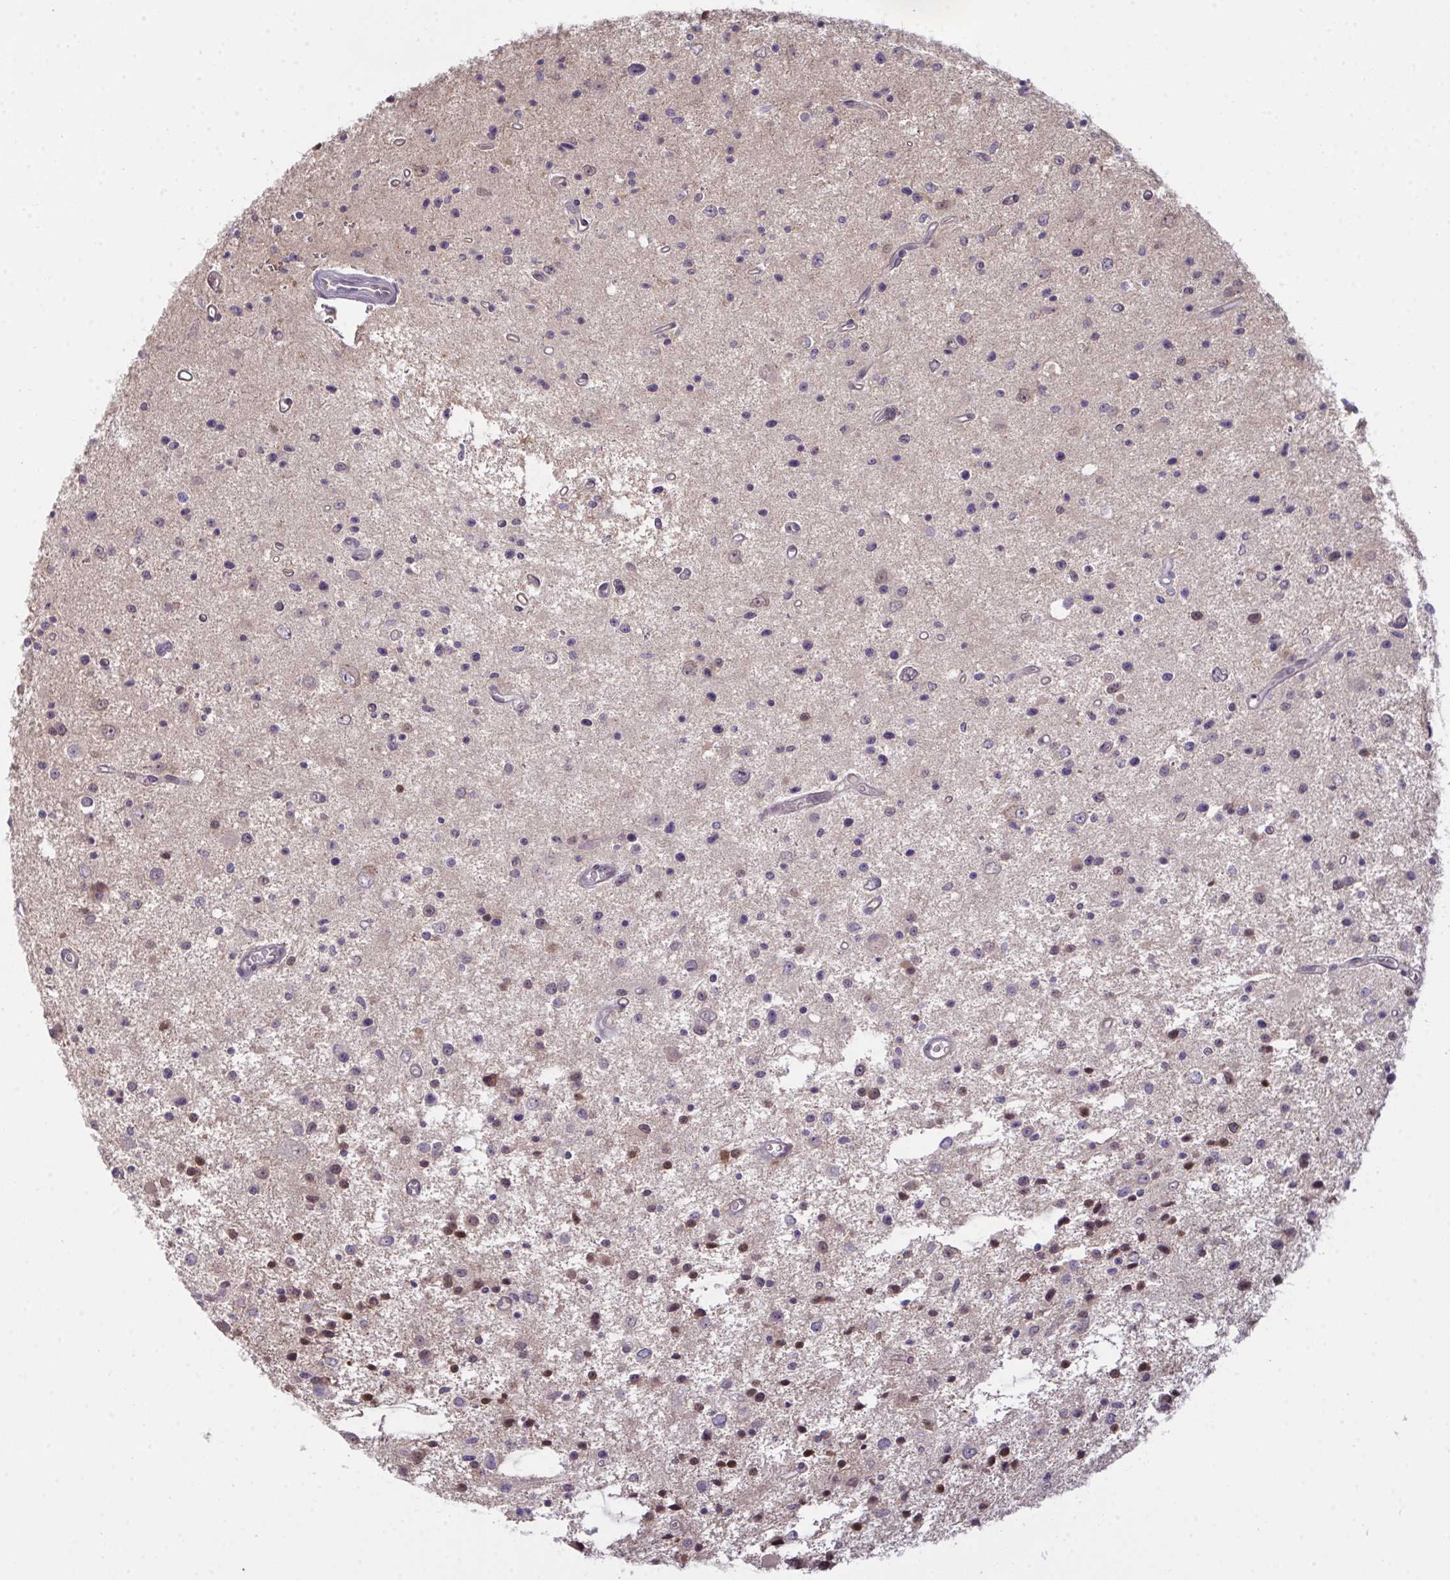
{"staining": {"intensity": "moderate", "quantity": "25%-75%", "location": "nuclear"}, "tissue": "glioma", "cell_type": "Tumor cells", "image_type": "cancer", "snomed": [{"axis": "morphology", "description": "Glioma, malignant, Low grade"}, {"axis": "topography", "description": "Brain"}], "caption": "About 25%-75% of tumor cells in human malignant glioma (low-grade) display moderate nuclear protein expression as visualized by brown immunohistochemical staining.", "gene": "SETD7", "patient": {"sex": "male", "age": 43}}